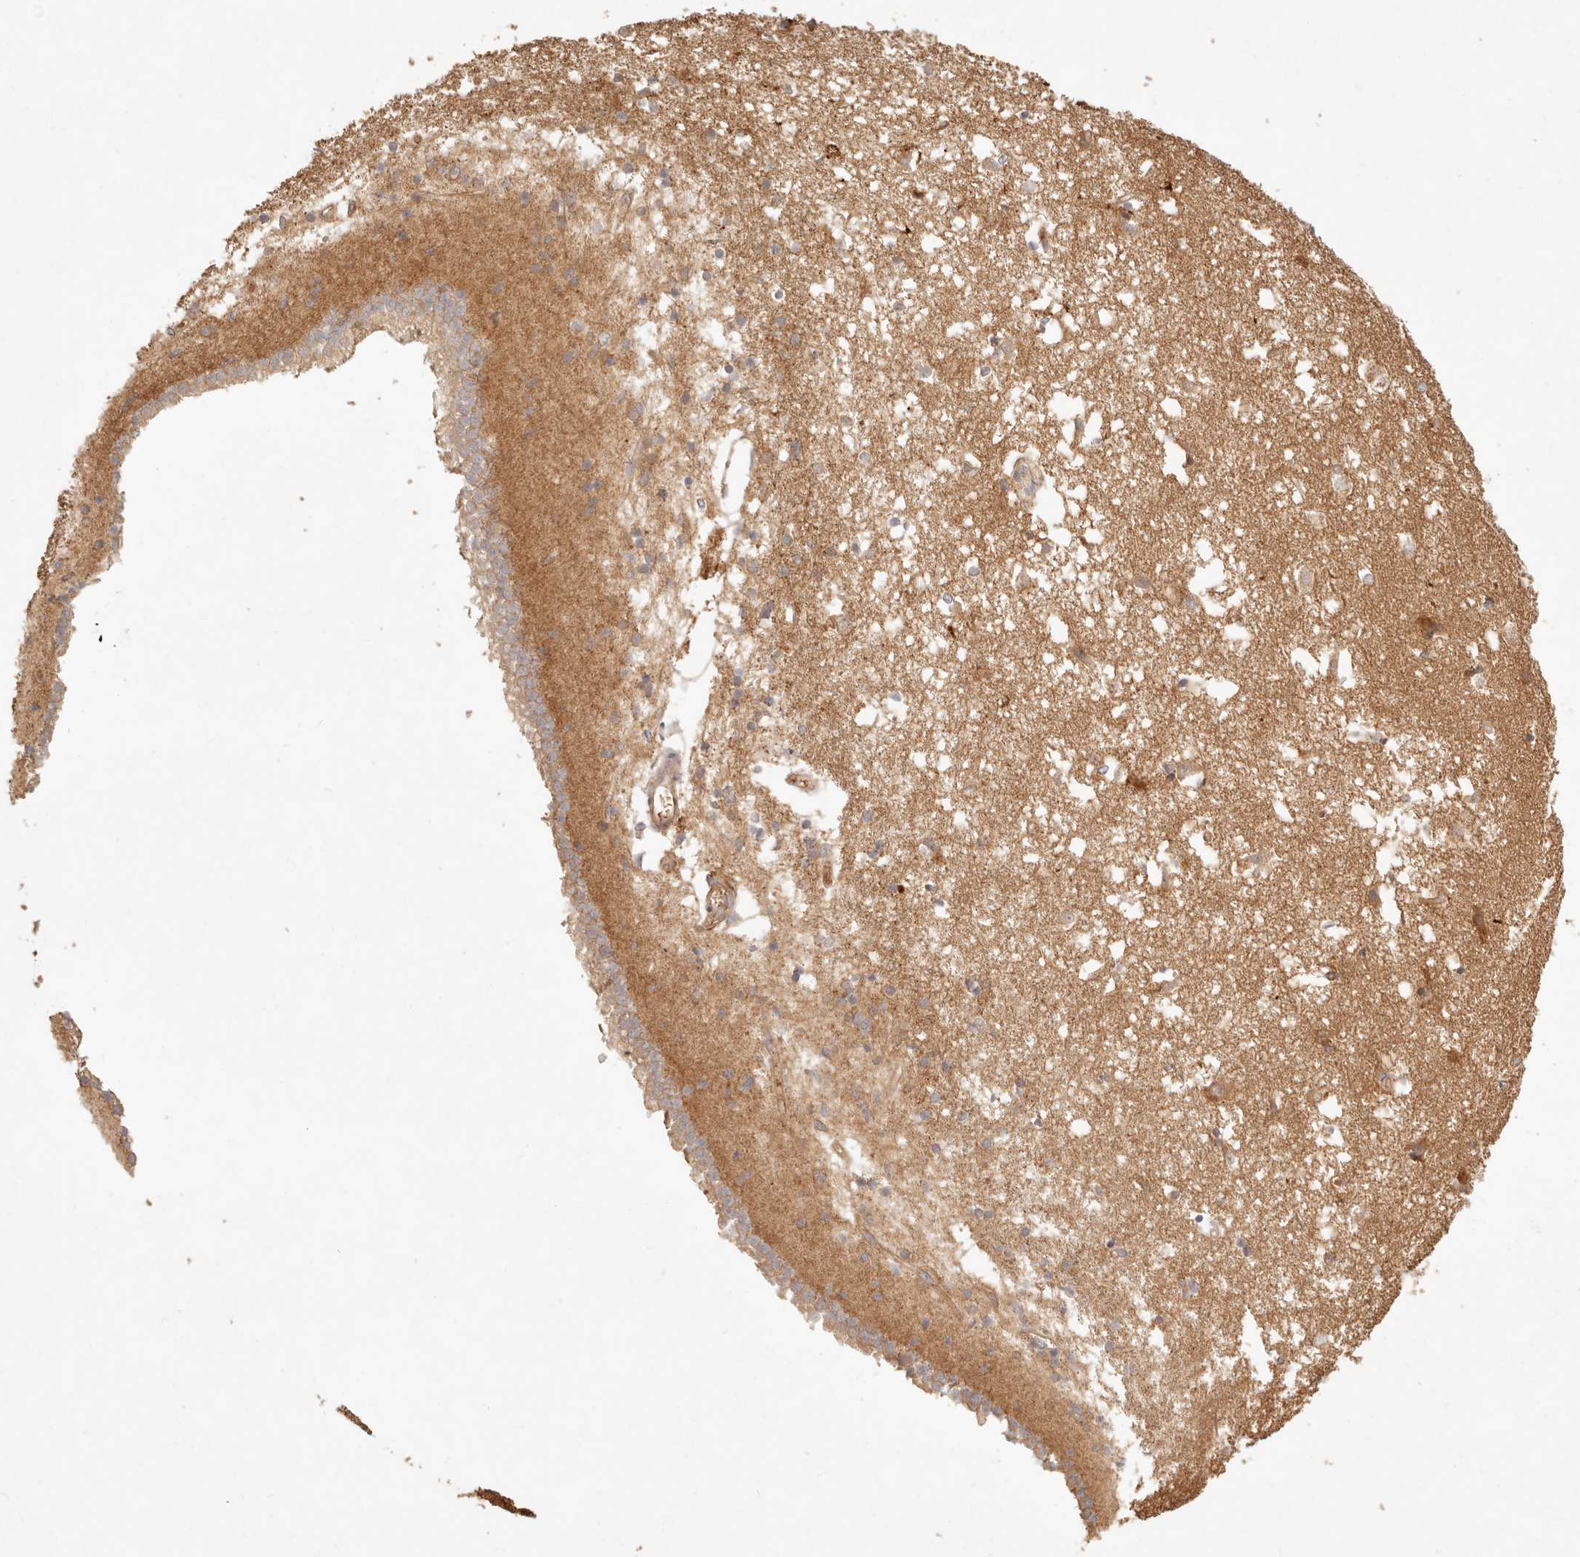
{"staining": {"intensity": "moderate", "quantity": "25%-75%", "location": "cytoplasmic/membranous"}, "tissue": "caudate", "cell_type": "Glial cells", "image_type": "normal", "snomed": [{"axis": "morphology", "description": "Normal tissue, NOS"}, {"axis": "topography", "description": "Lateral ventricle wall"}], "caption": "Immunohistochemistry histopathology image of unremarkable caudate: caudate stained using immunohistochemistry shows medium levels of moderate protein expression localized specifically in the cytoplasmic/membranous of glial cells, appearing as a cytoplasmic/membranous brown color.", "gene": "PPP1R3B", "patient": {"sex": "male", "age": 45}}